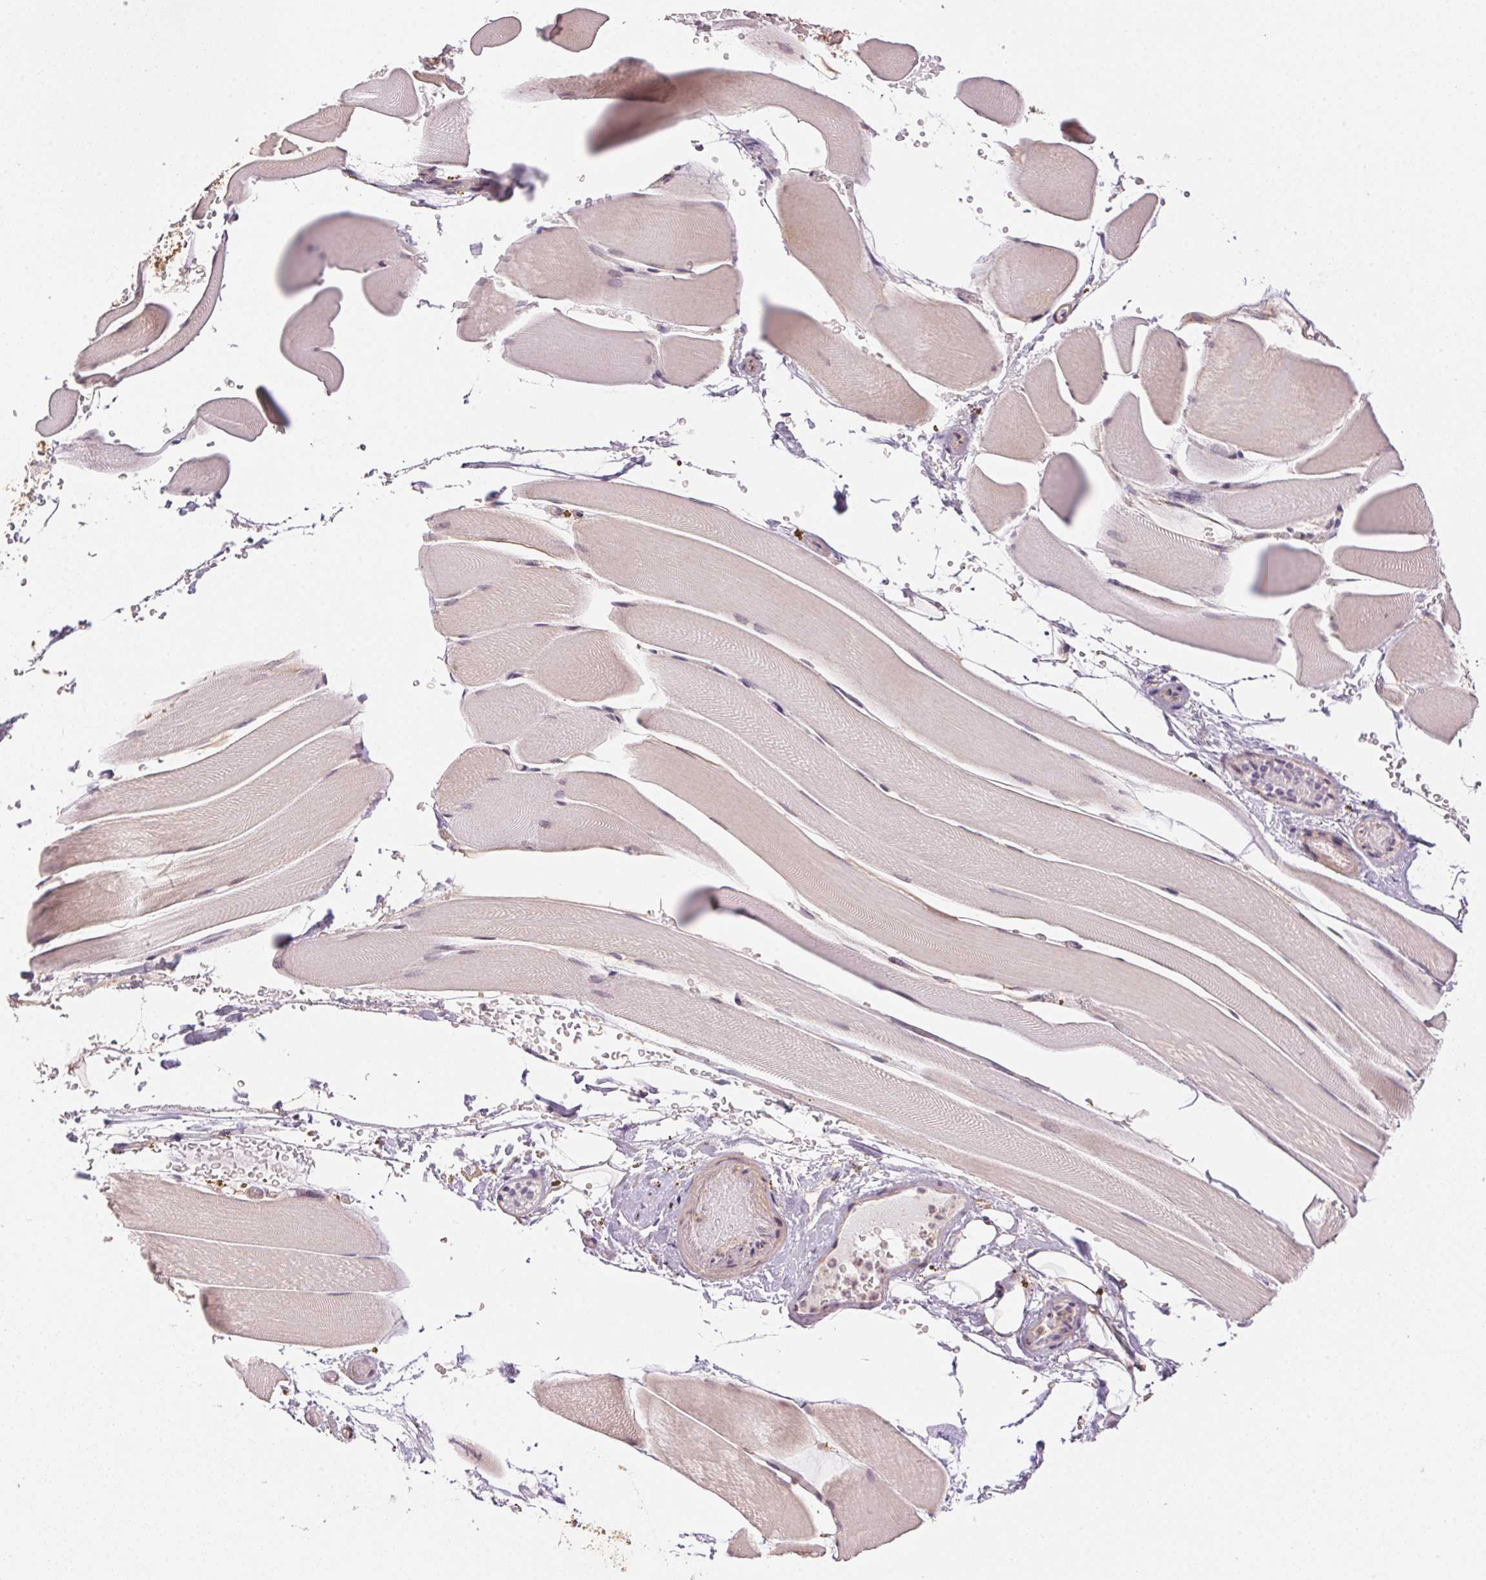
{"staining": {"intensity": "weak", "quantity": "25%-75%", "location": "cytoplasmic/membranous"}, "tissue": "skeletal muscle", "cell_type": "Myocytes", "image_type": "normal", "snomed": [{"axis": "morphology", "description": "Normal tissue, NOS"}, {"axis": "topography", "description": "Skeletal muscle"}], "caption": "Immunohistochemistry micrograph of normal human skeletal muscle stained for a protein (brown), which demonstrates low levels of weak cytoplasmic/membranous positivity in approximately 25%-75% of myocytes.", "gene": "C6orf163", "patient": {"sex": "female", "age": 37}}